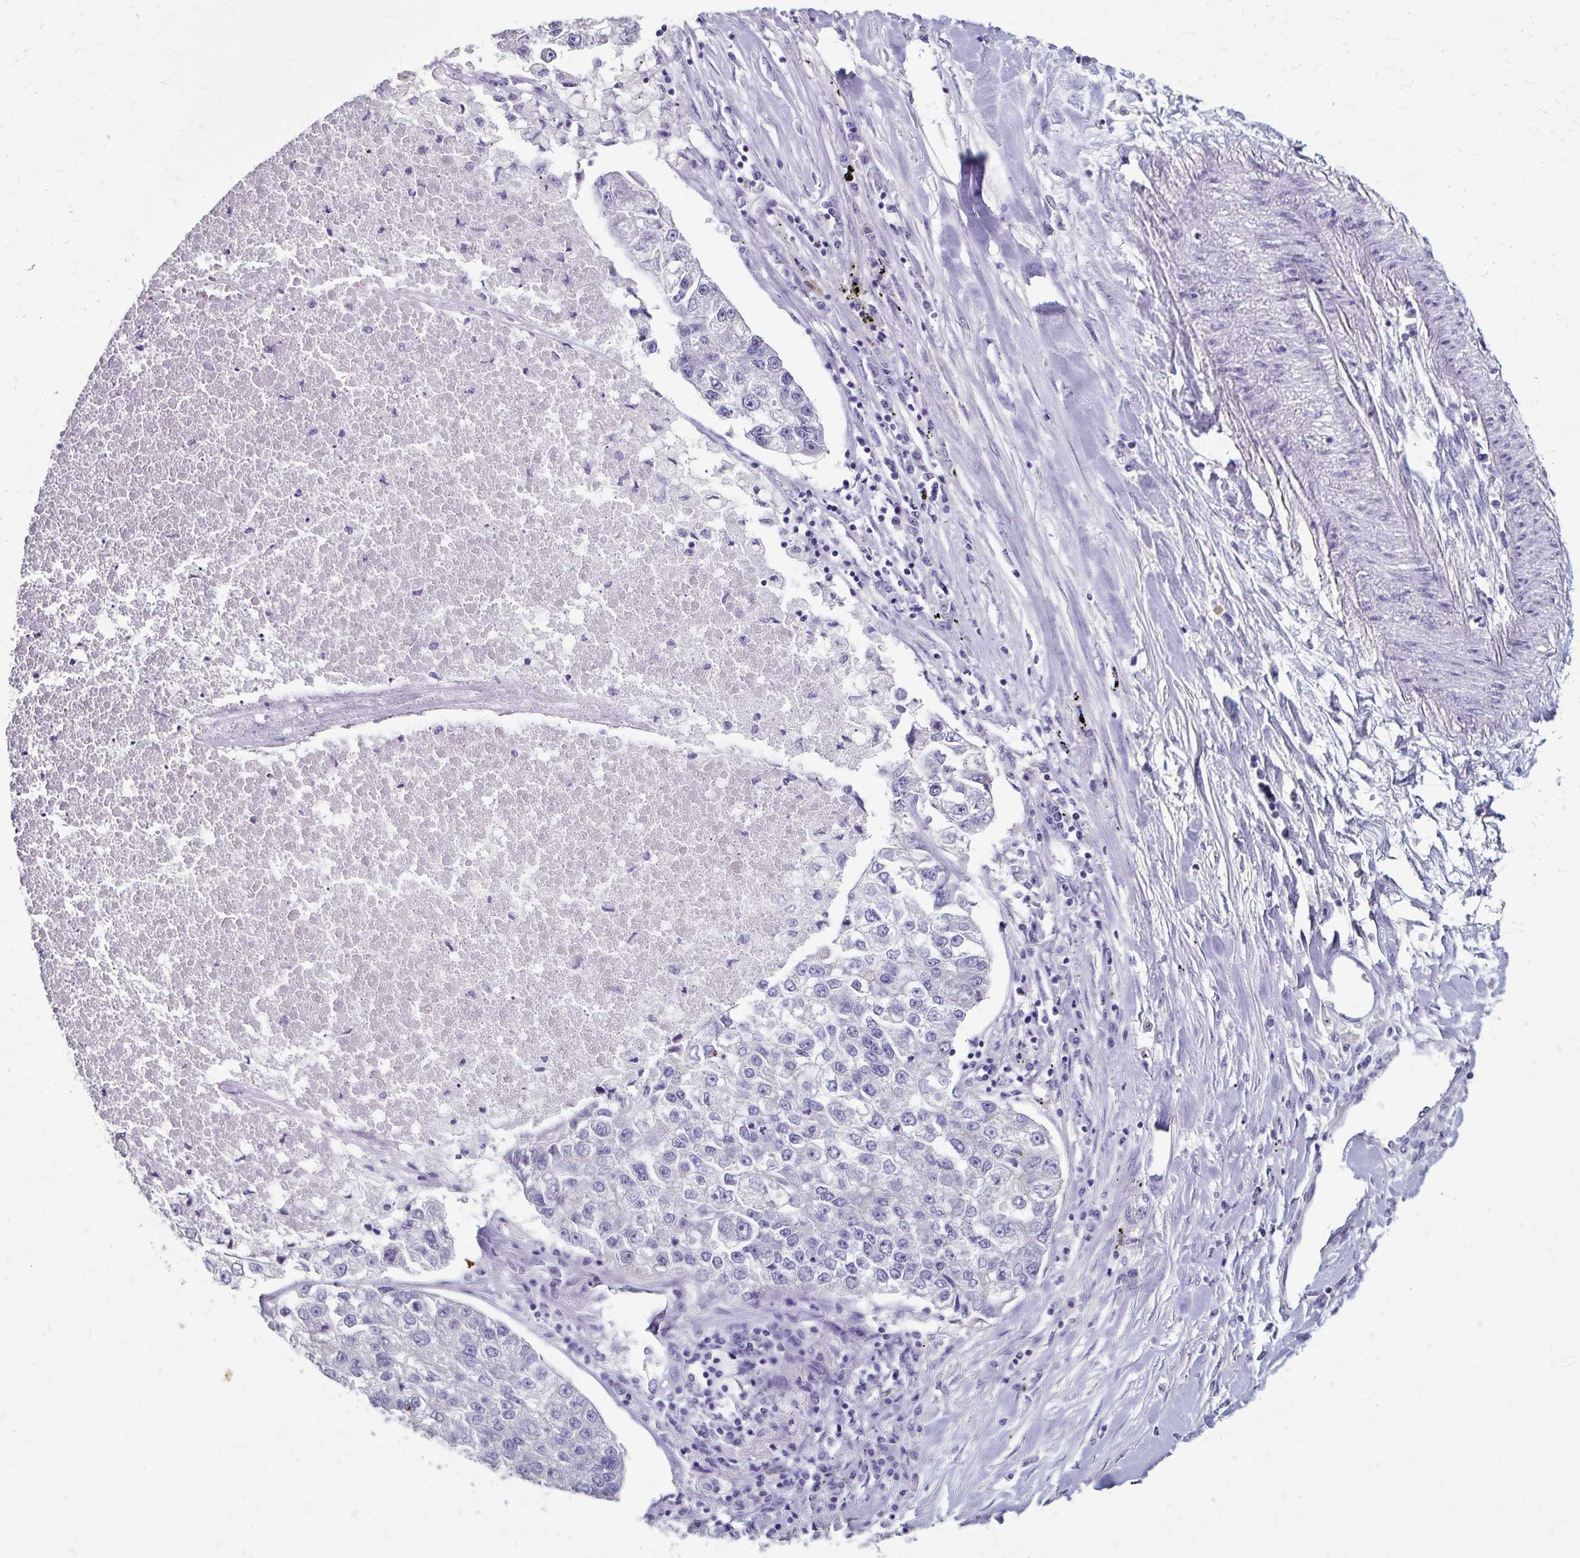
{"staining": {"intensity": "negative", "quantity": "none", "location": "none"}, "tissue": "lung cancer", "cell_type": "Tumor cells", "image_type": "cancer", "snomed": [{"axis": "morphology", "description": "Adenocarcinoma, NOS"}, {"axis": "topography", "description": "Lung"}], "caption": "Tumor cells are negative for protein expression in human lung adenocarcinoma.", "gene": "KLHL24", "patient": {"sex": "male", "age": 49}}